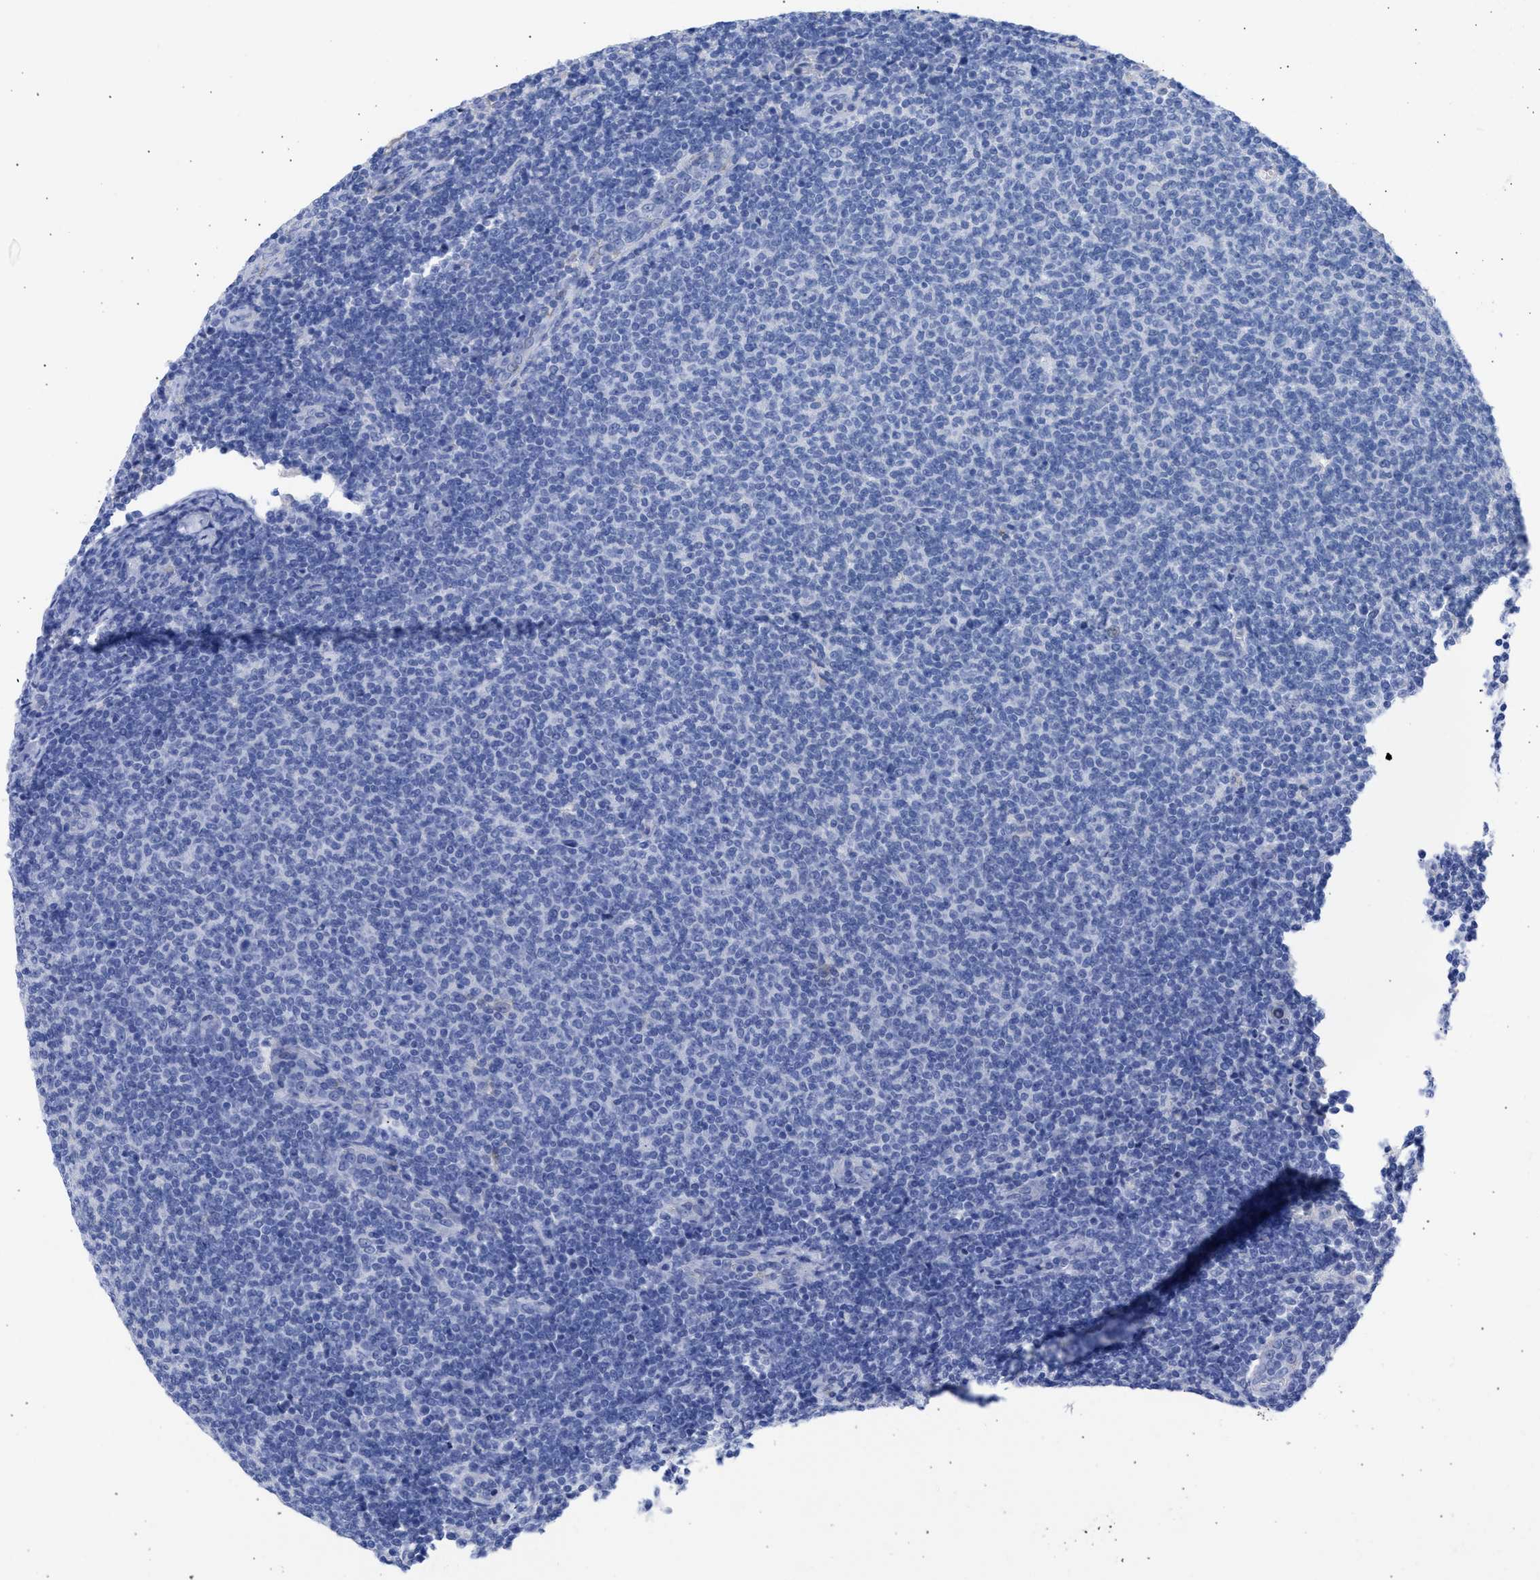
{"staining": {"intensity": "negative", "quantity": "none", "location": "none"}, "tissue": "lymphoma", "cell_type": "Tumor cells", "image_type": "cancer", "snomed": [{"axis": "morphology", "description": "Malignant lymphoma, non-Hodgkin's type, Low grade"}, {"axis": "topography", "description": "Lymph node"}], "caption": "Tumor cells are negative for protein expression in human low-grade malignant lymphoma, non-Hodgkin's type. (DAB IHC visualized using brightfield microscopy, high magnification).", "gene": "RSPH1", "patient": {"sex": "male", "age": 66}}